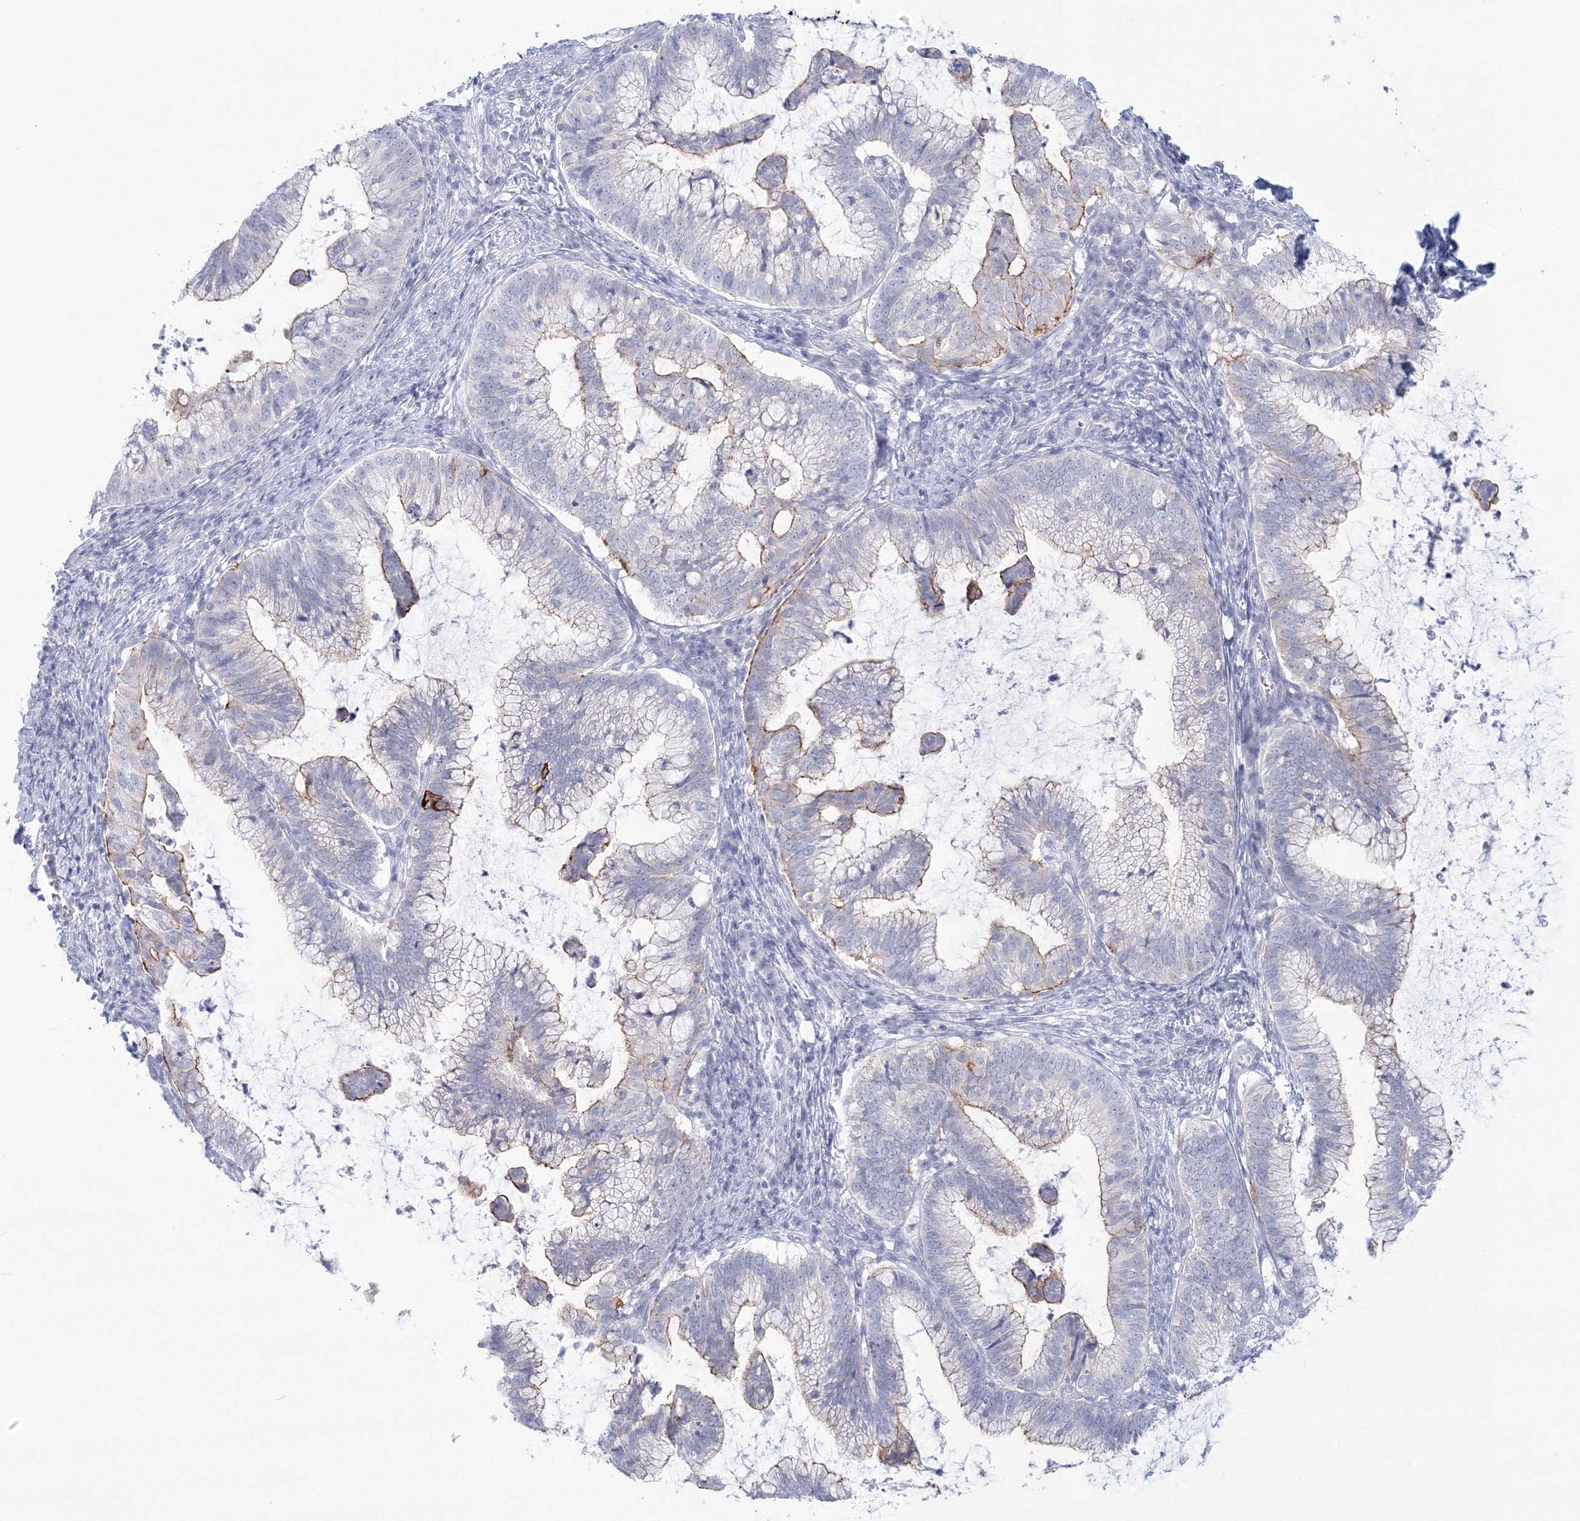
{"staining": {"intensity": "moderate", "quantity": "<25%", "location": "cytoplasmic/membranous"}, "tissue": "cervical cancer", "cell_type": "Tumor cells", "image_type": "cancer", "snomed": [{"axis": "morphology", "description": "Adenocarcinoma, NOS"}, {"axis": "topography", "description": "Cervix"}], "caption": "Immunohistochemical staining of human adenocarcinoma (cervical) displays low levels of moderate cytoplasmic/membranous positivity in approximately <25% of tumor cells.", "gene": "VSIG1", "patient": {"sex": "female", "age": 36}}